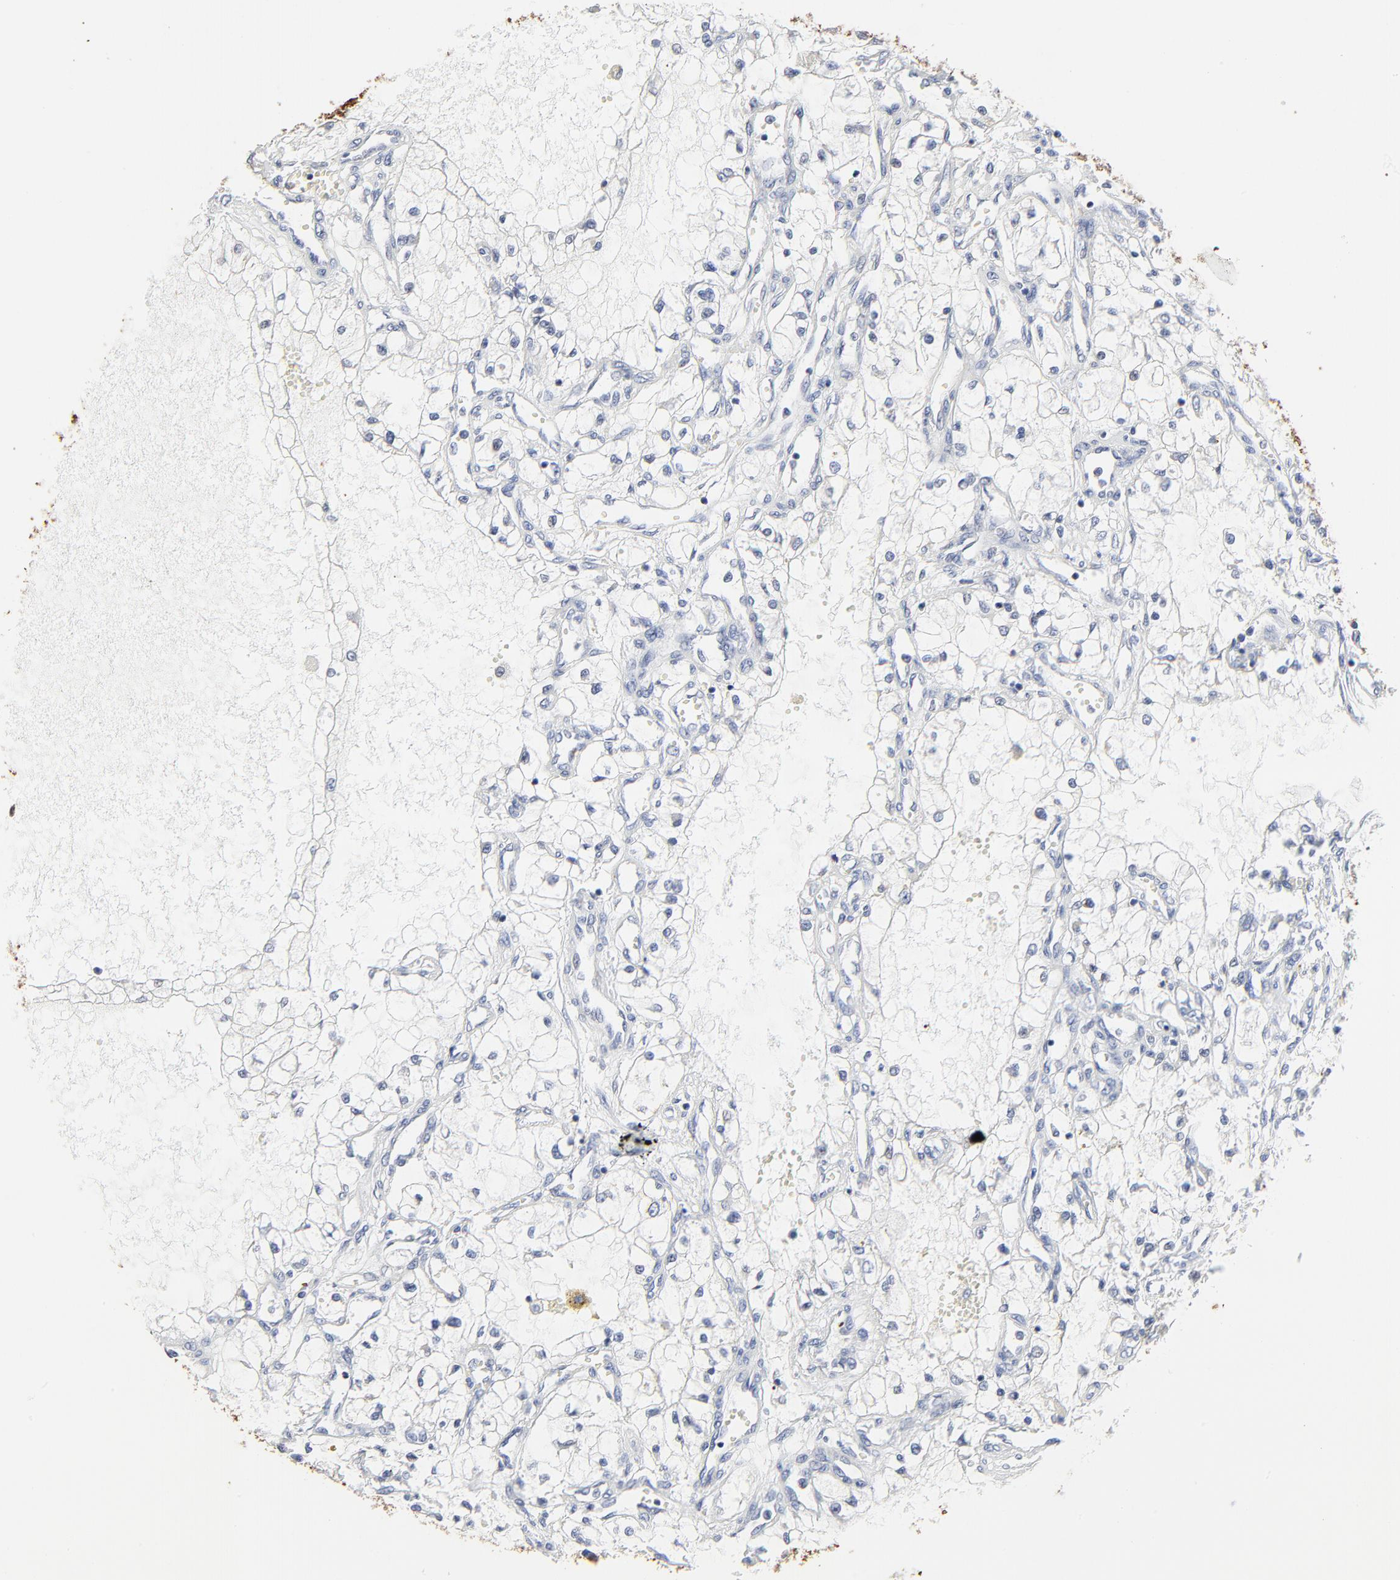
{"staining": {"intensity": "negative", "quantity": "none", "location": "none"}, "tissue": "renal cancer", "cell_type": "Tumor cells", "image_type": "cancer", "snomed": [{"axis": "morphology", "description": "Adenocarcinoma, NOS"}, {"axis": "topography", "description": "Kidney"}], "caption": "The histopathology image displays no significant staining in tumor cells of renal cancer.", "gene": "LNX1", "patient": {"sex": "male", "age": 61}}